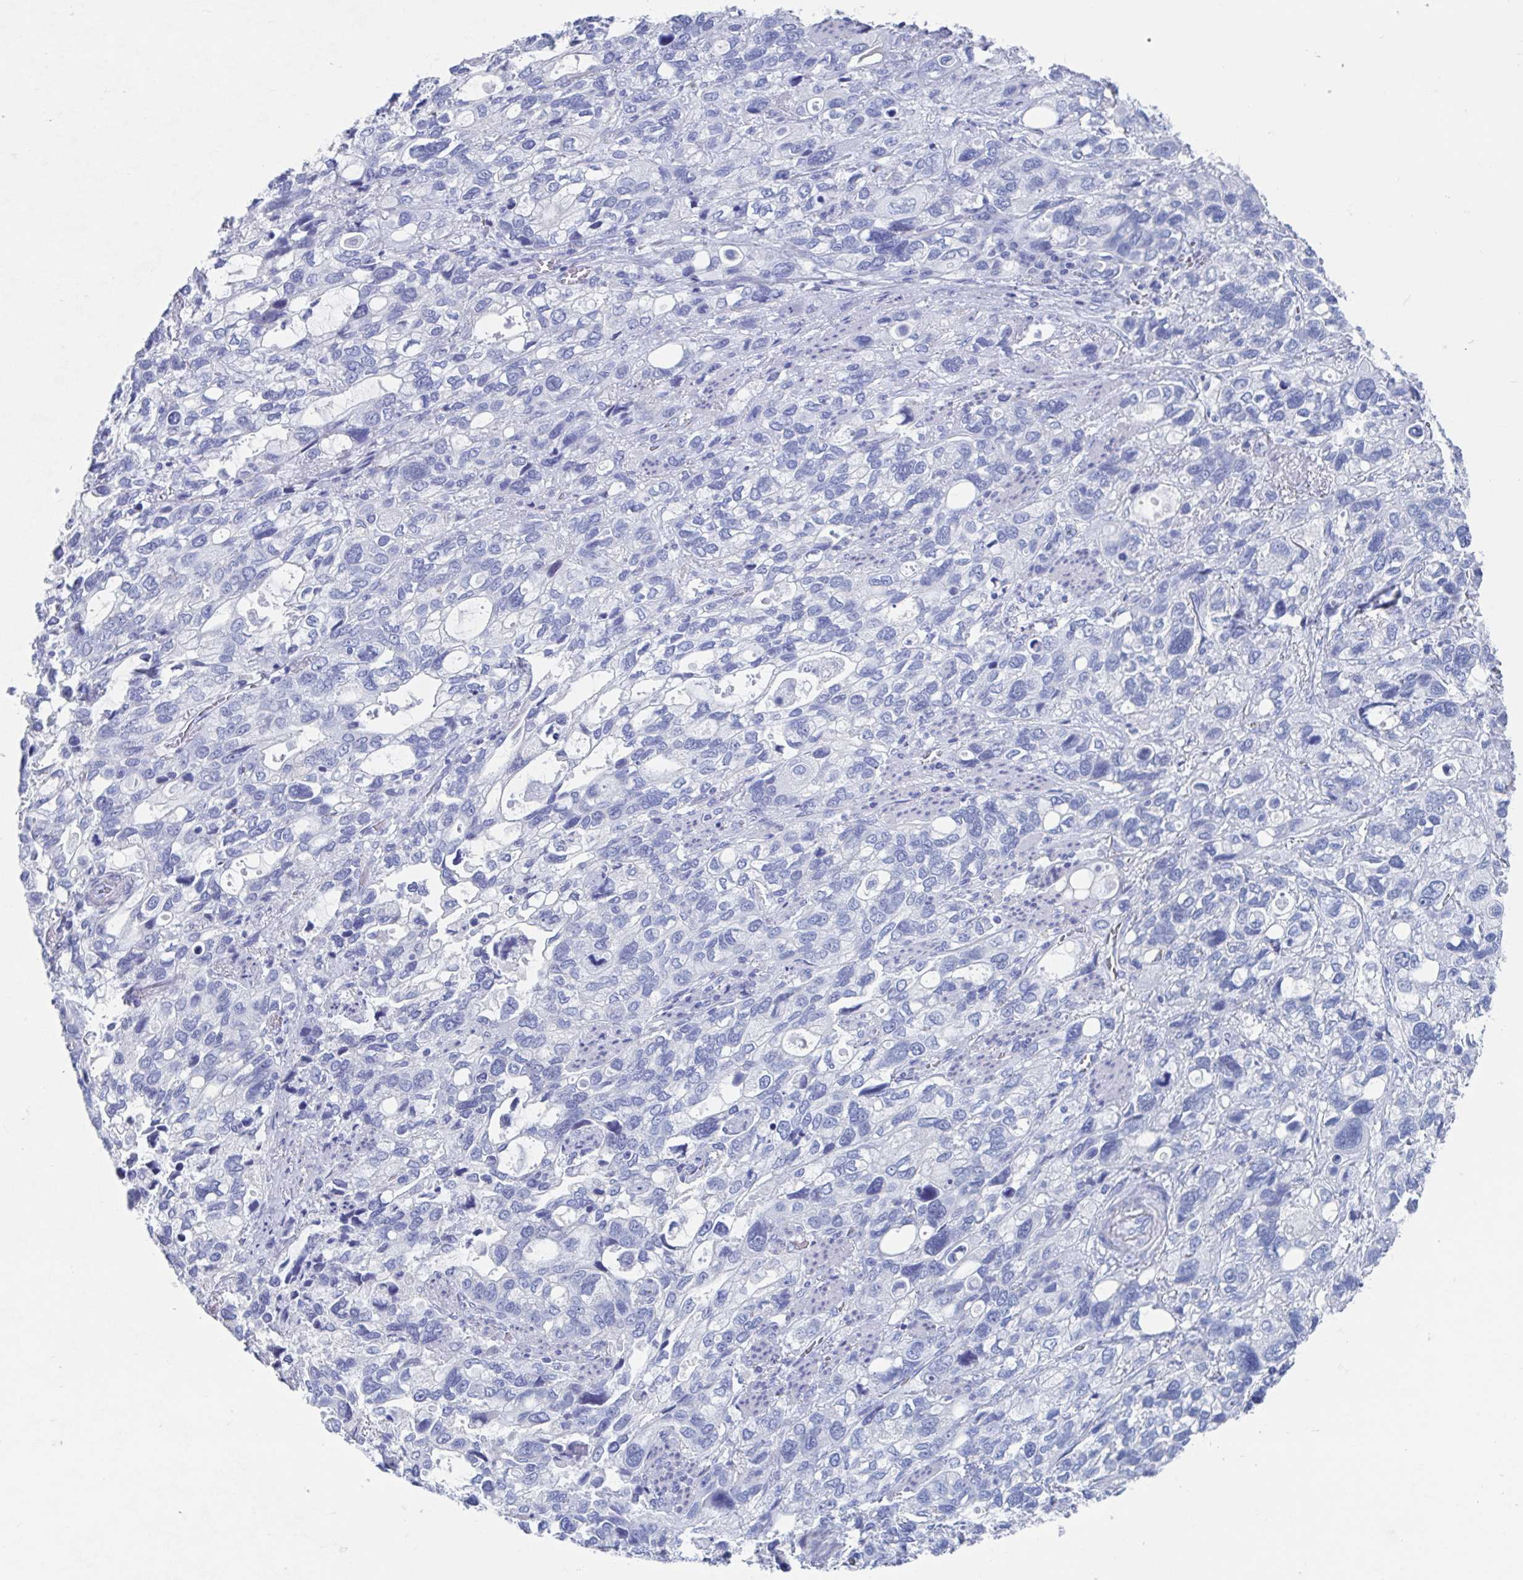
{"staining": {"intensity": "negative", "quantity": "none", "location": "none"}, "tissue": "stomach cancer", "cell_type": "Tumor cells", "image_type": "cancer", "snomed": [{"axis": "morphology", "description": "Adenocarcinoma, NOS"}, {"axis": "topography", "description": "Stomach, upper"}], "caption": "Stomach adenocarcinoma was stained to show a protein in brown. There is no significant expression in tumor cells.", "gene": "SHCBP1L", "patient": {"sex": "female", "age": 81}}